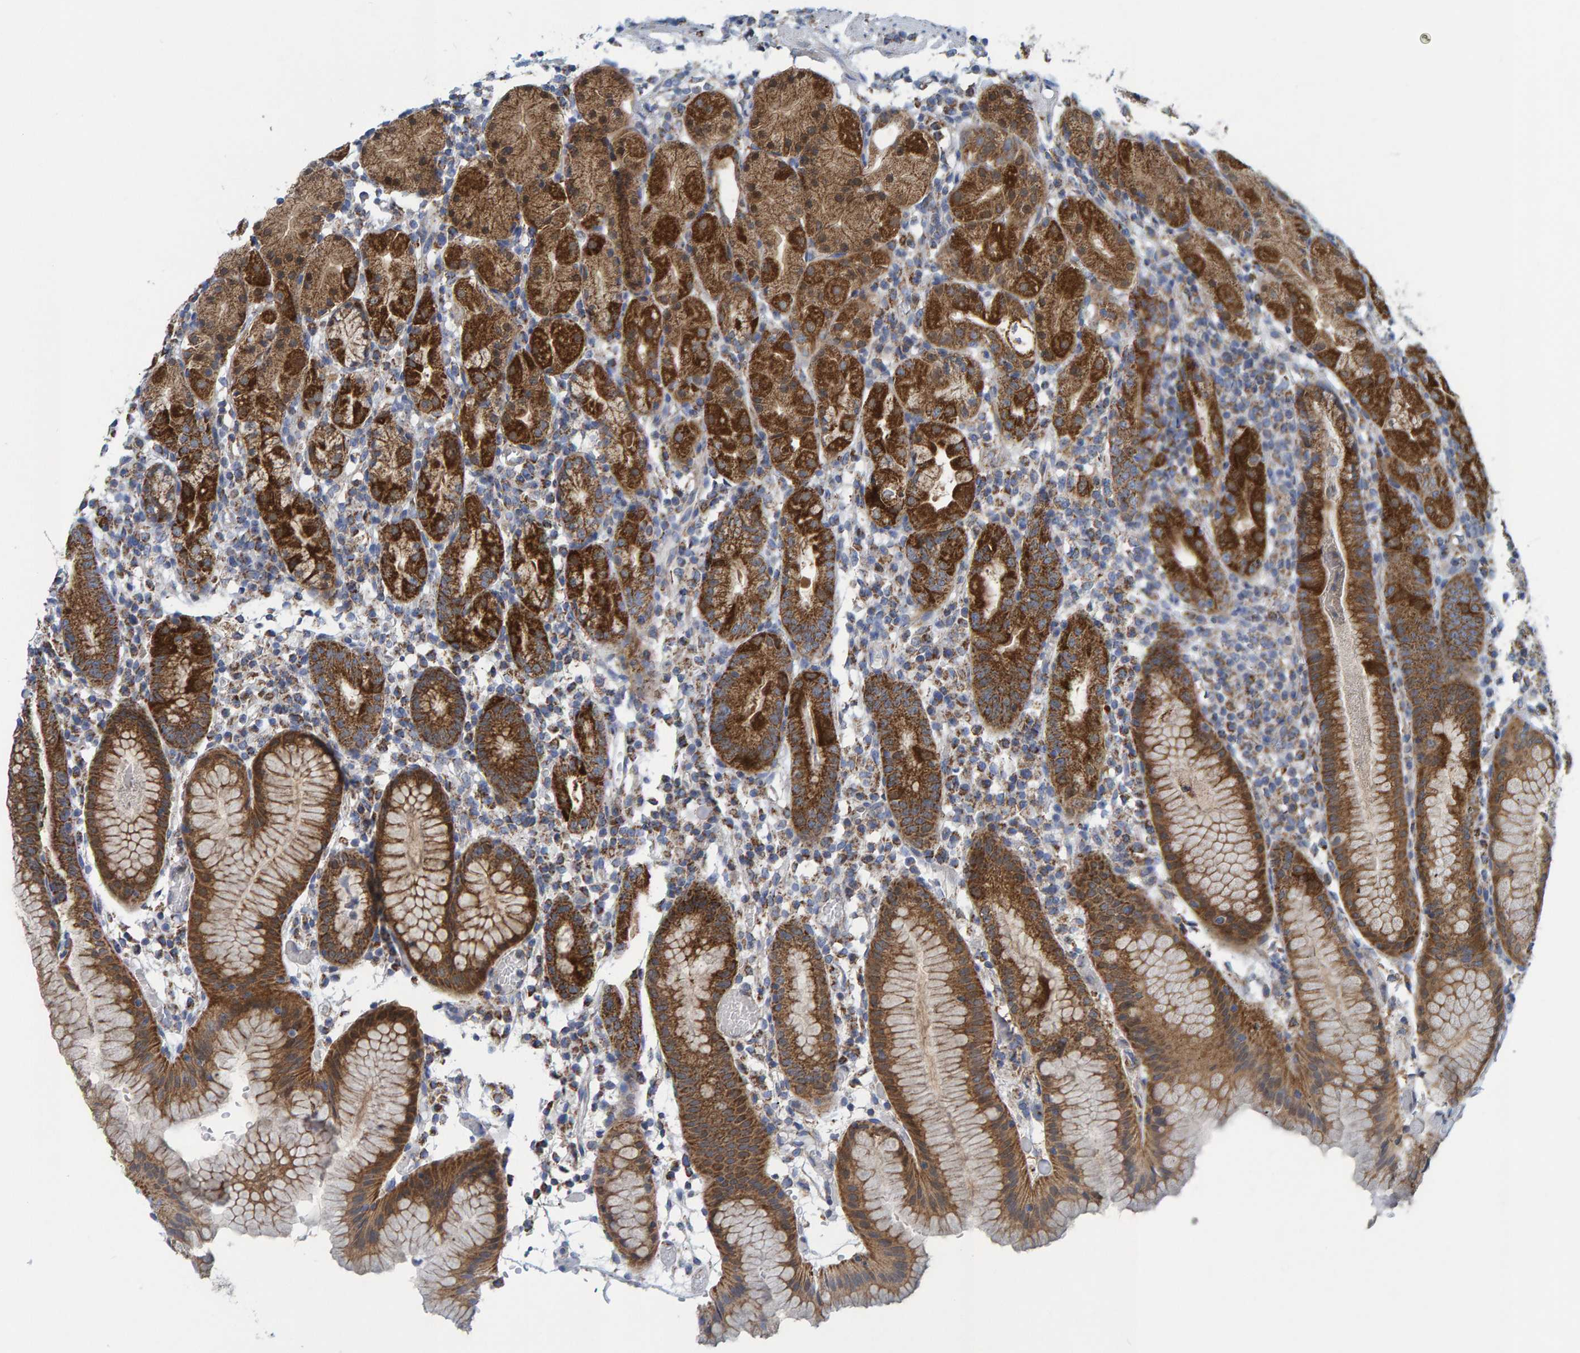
{"staining": {"intensity": "strong", "quantity": "25%-75%", "location": "cytoplasmic/membranous"}, "tissue": "stomach", "cell_type": "Glandular cells", "image_type": "normal", "snomed": [{"axis": "morphology", "description": "Normal tissue, NOS"}, {"axis": "topography", "description": "Stomach"}, {"axis": "topography", "description": "Stomach, lower"}], "caption": "The photomicrograph shows a brown stain indicating the presence of a protein in the cytoplasmic/membranous of glandular cells in stomach.", "gene": "MRPS7", "patient": {"sex": "female", "age": 75}}